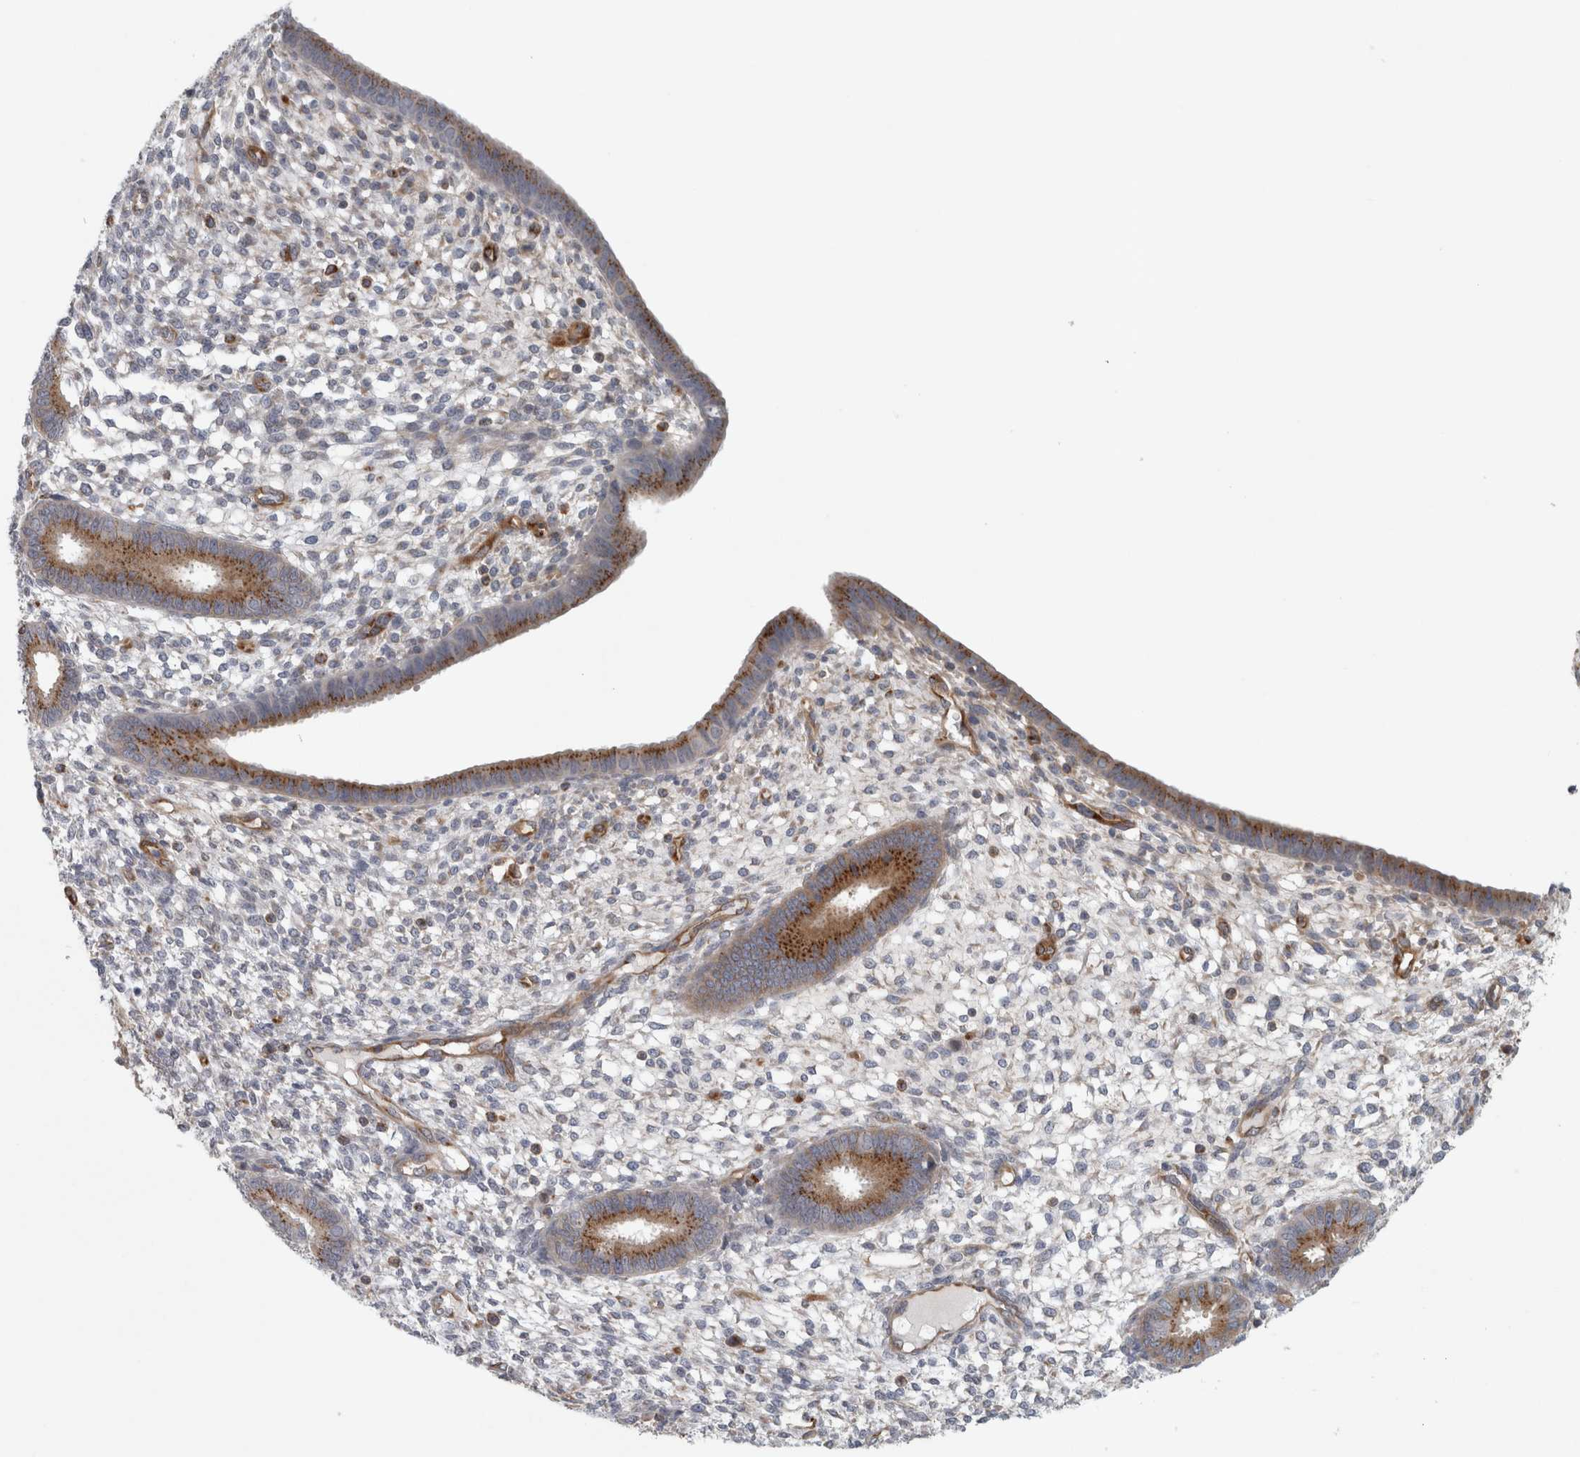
{"staining": {"intensity": "negative", "quantity": "none", "location": "none"}, "tissue": "endometrium", "cell_type": "Cells in endometrial stroma", "image_type": "normal", "snomed": [{"axis": "morphology", "description": "Normal tissue, NOS"}, {"axis": "topography", "description": "Endometrium"}], "caption": "Immunohistochemistry image of benign endometrium stained for a protein (brown), which reveals no positivity in cells in endometrial stroma.", "gene": "PEX6", "patient": {"sex": "female", "age": 46}}